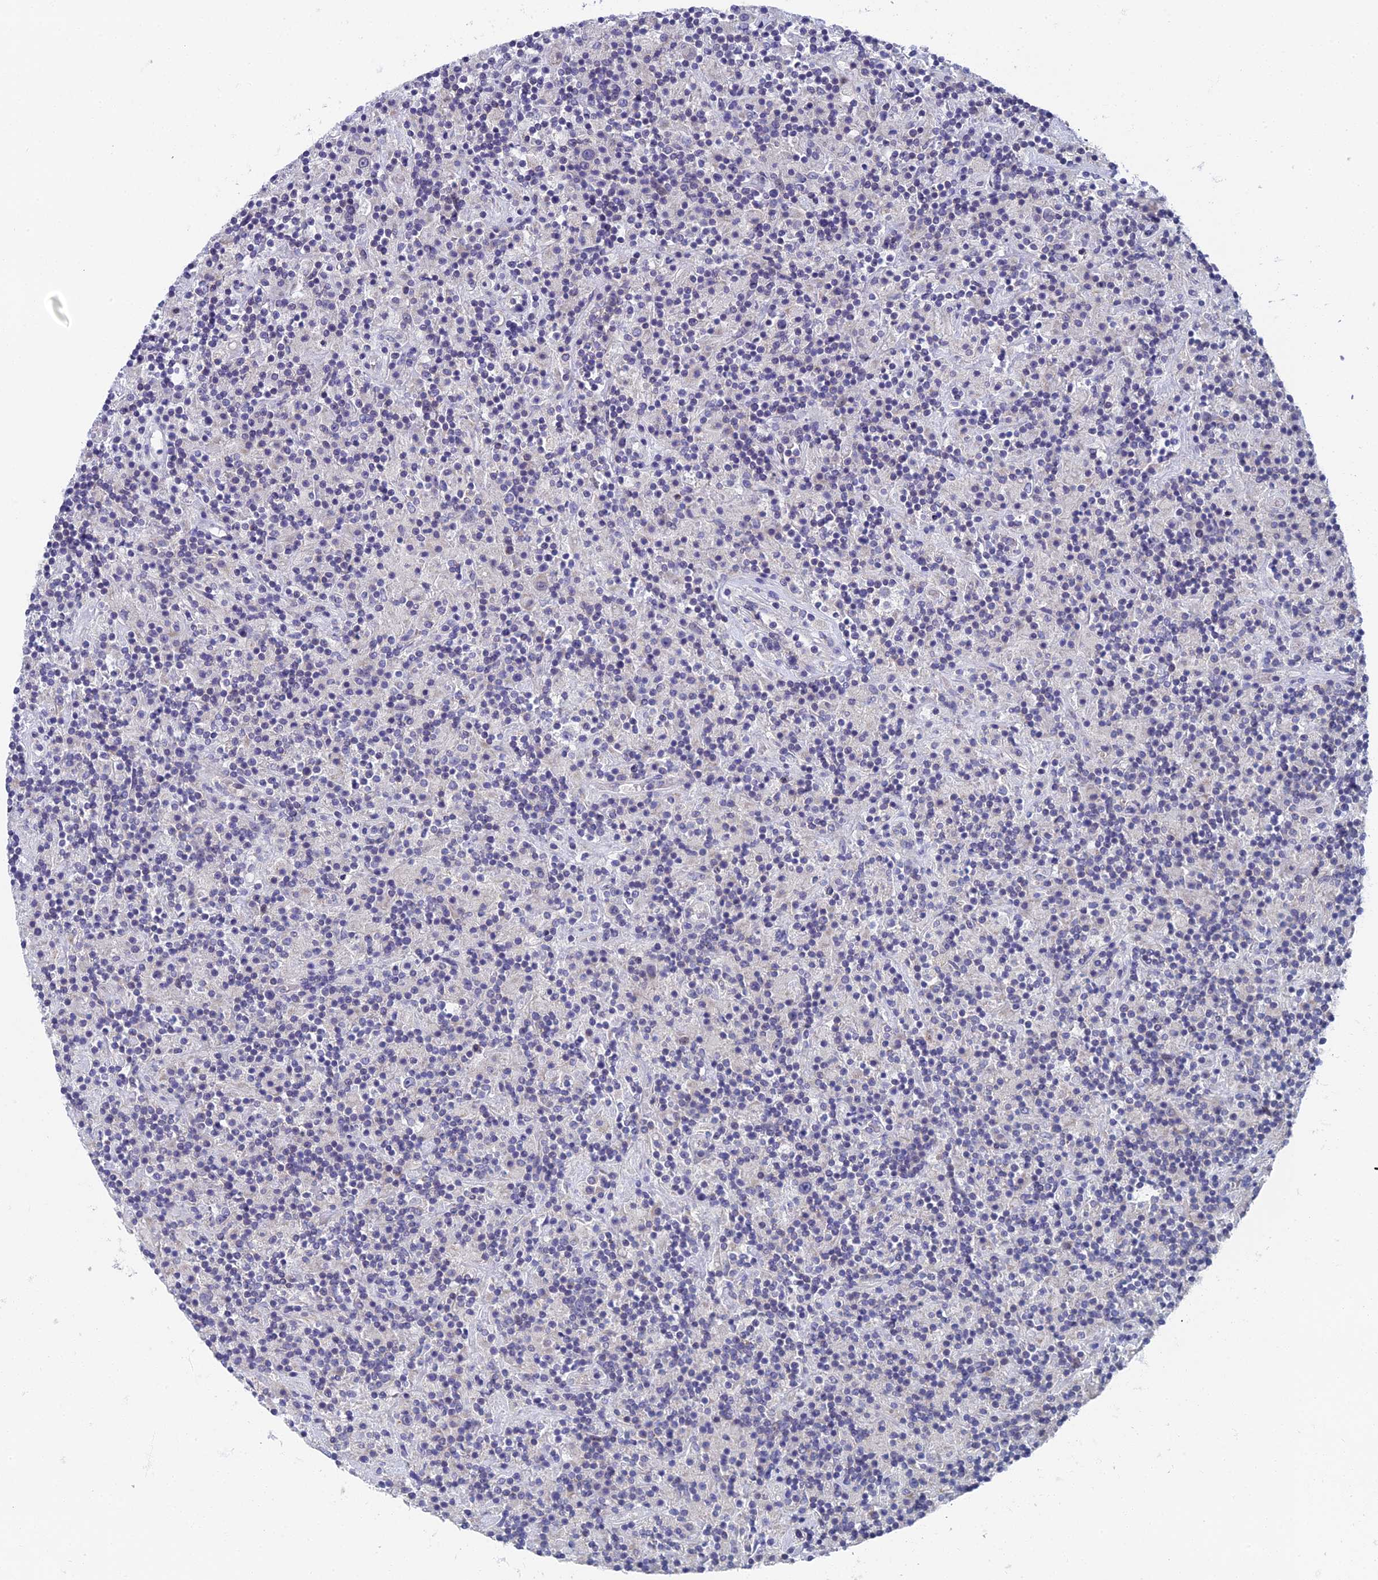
{"staining": {"intensity": "negative", "quantity": "none", "location": "none"}, "tissue": "lymphoma", "cell_type": "Tumor cells", "image_type": "cancer", "snomed": [{"axis": "morphology", "description": "Hodgkin's disease, NOS"}, {"axis": "topography", "description": "Lymph node"}], "caption": "An IHC histopathology image of Hodgkin's disease is shown. There is no staining in tumor cells of Hodgkin's disease.", "gene": "SPIN4", "patient": {"sex": "male", "age": 70}}